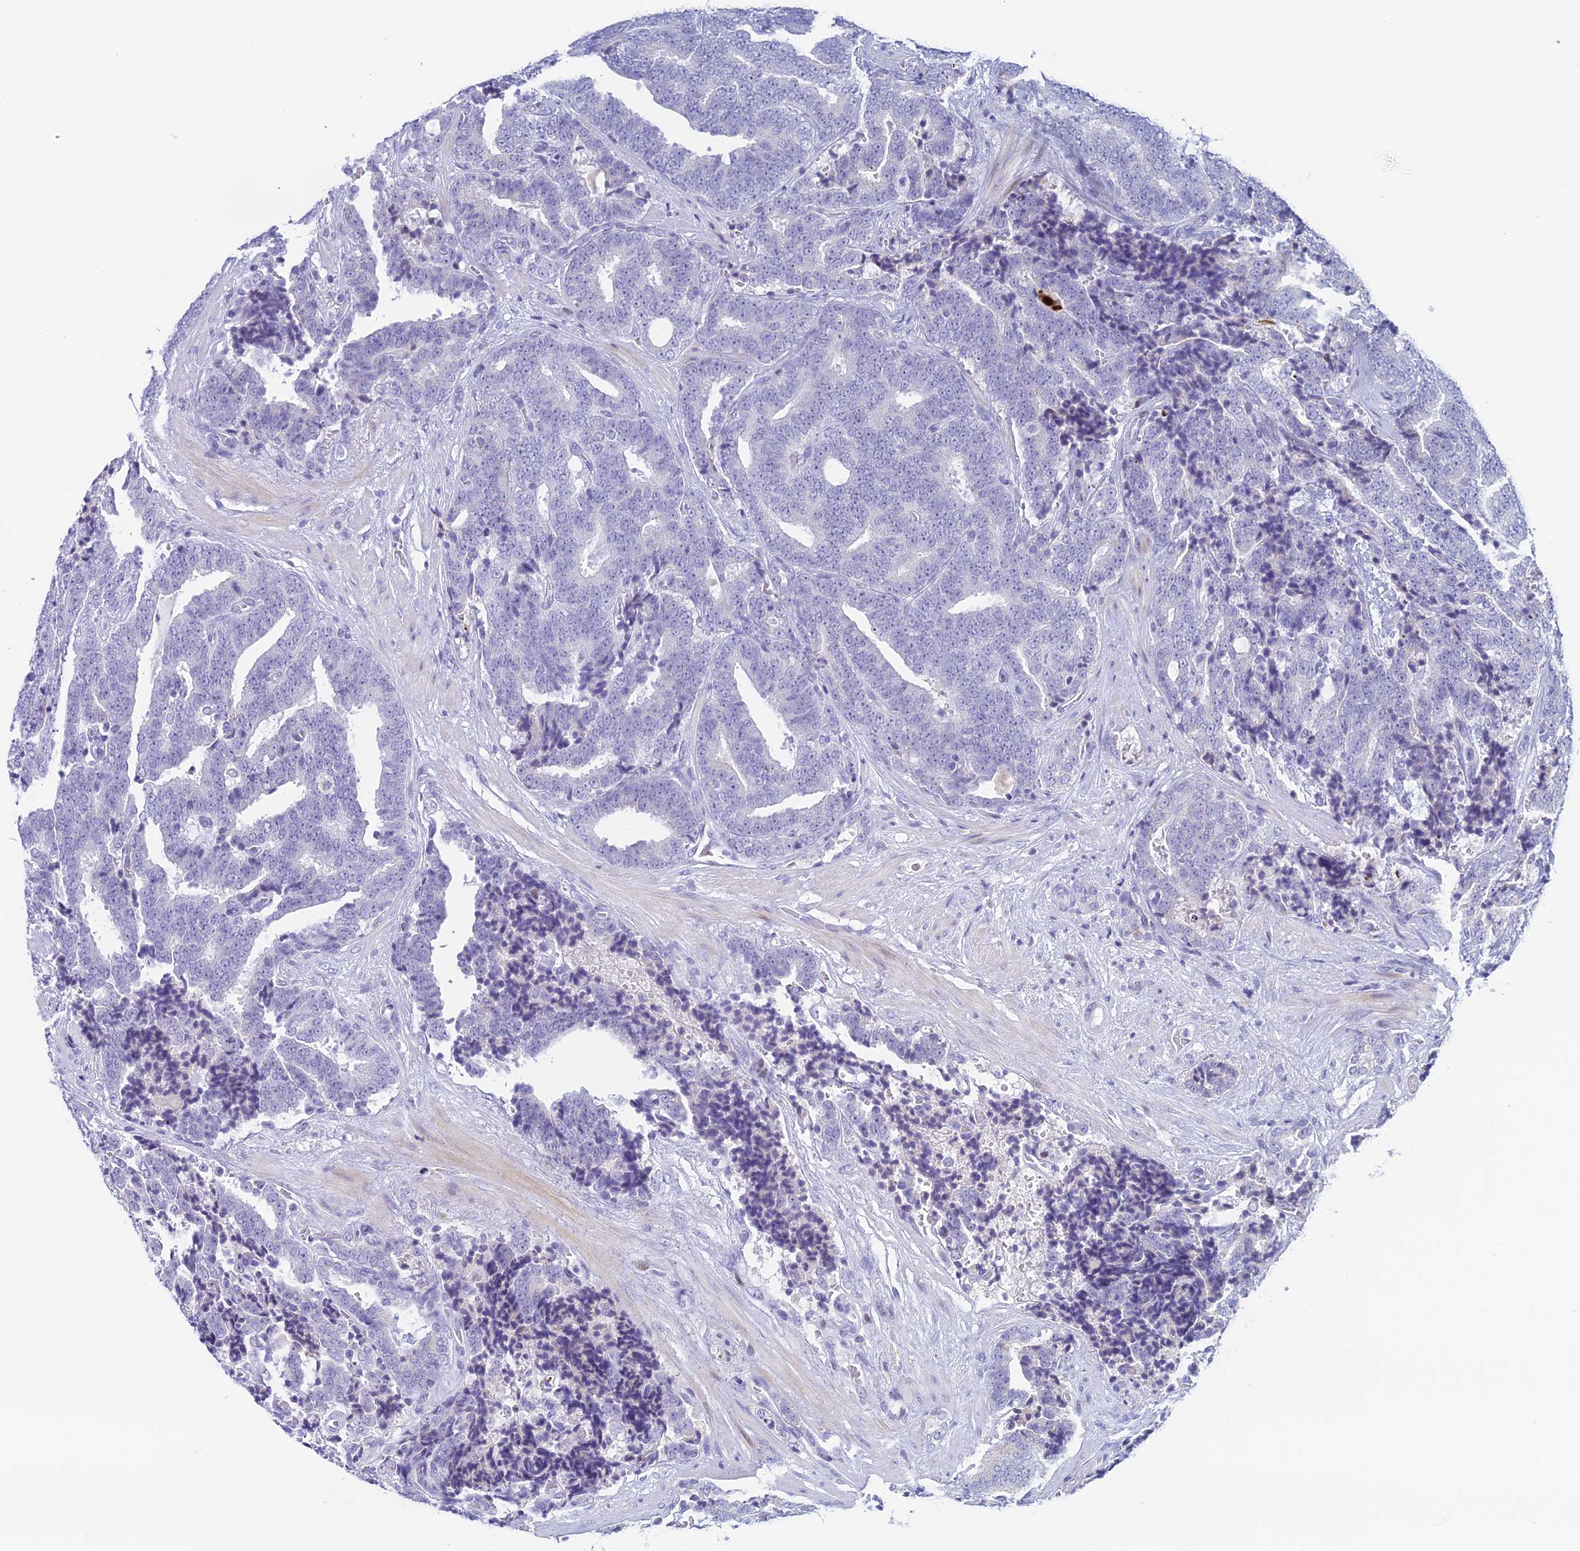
{"staining": {"intensity": "negative", "quantity": "none", "location": "none"}, "tissue": "prostate cancer", "cell_type": "Tumor cells", "image_type": "cancer", "snomed": [{"axis": "morphology", "description": "Adenocarcinoma, High grade"}, {"axis": "topography", "description": "Prostate and seminal vesicle, NOS"}], "caption": "This photomicrograph is of prostate cancer stained with IHC to label a protein in brown with the nuclei are counter-stained blue. There is no positivity in tumor cells. (DAB (3,3'-diaminobenzidine) immunohistochemistry with hematoxylin counter stain).", "gene": "REXO5", "patient": {"sex": "male", "age": 67}}